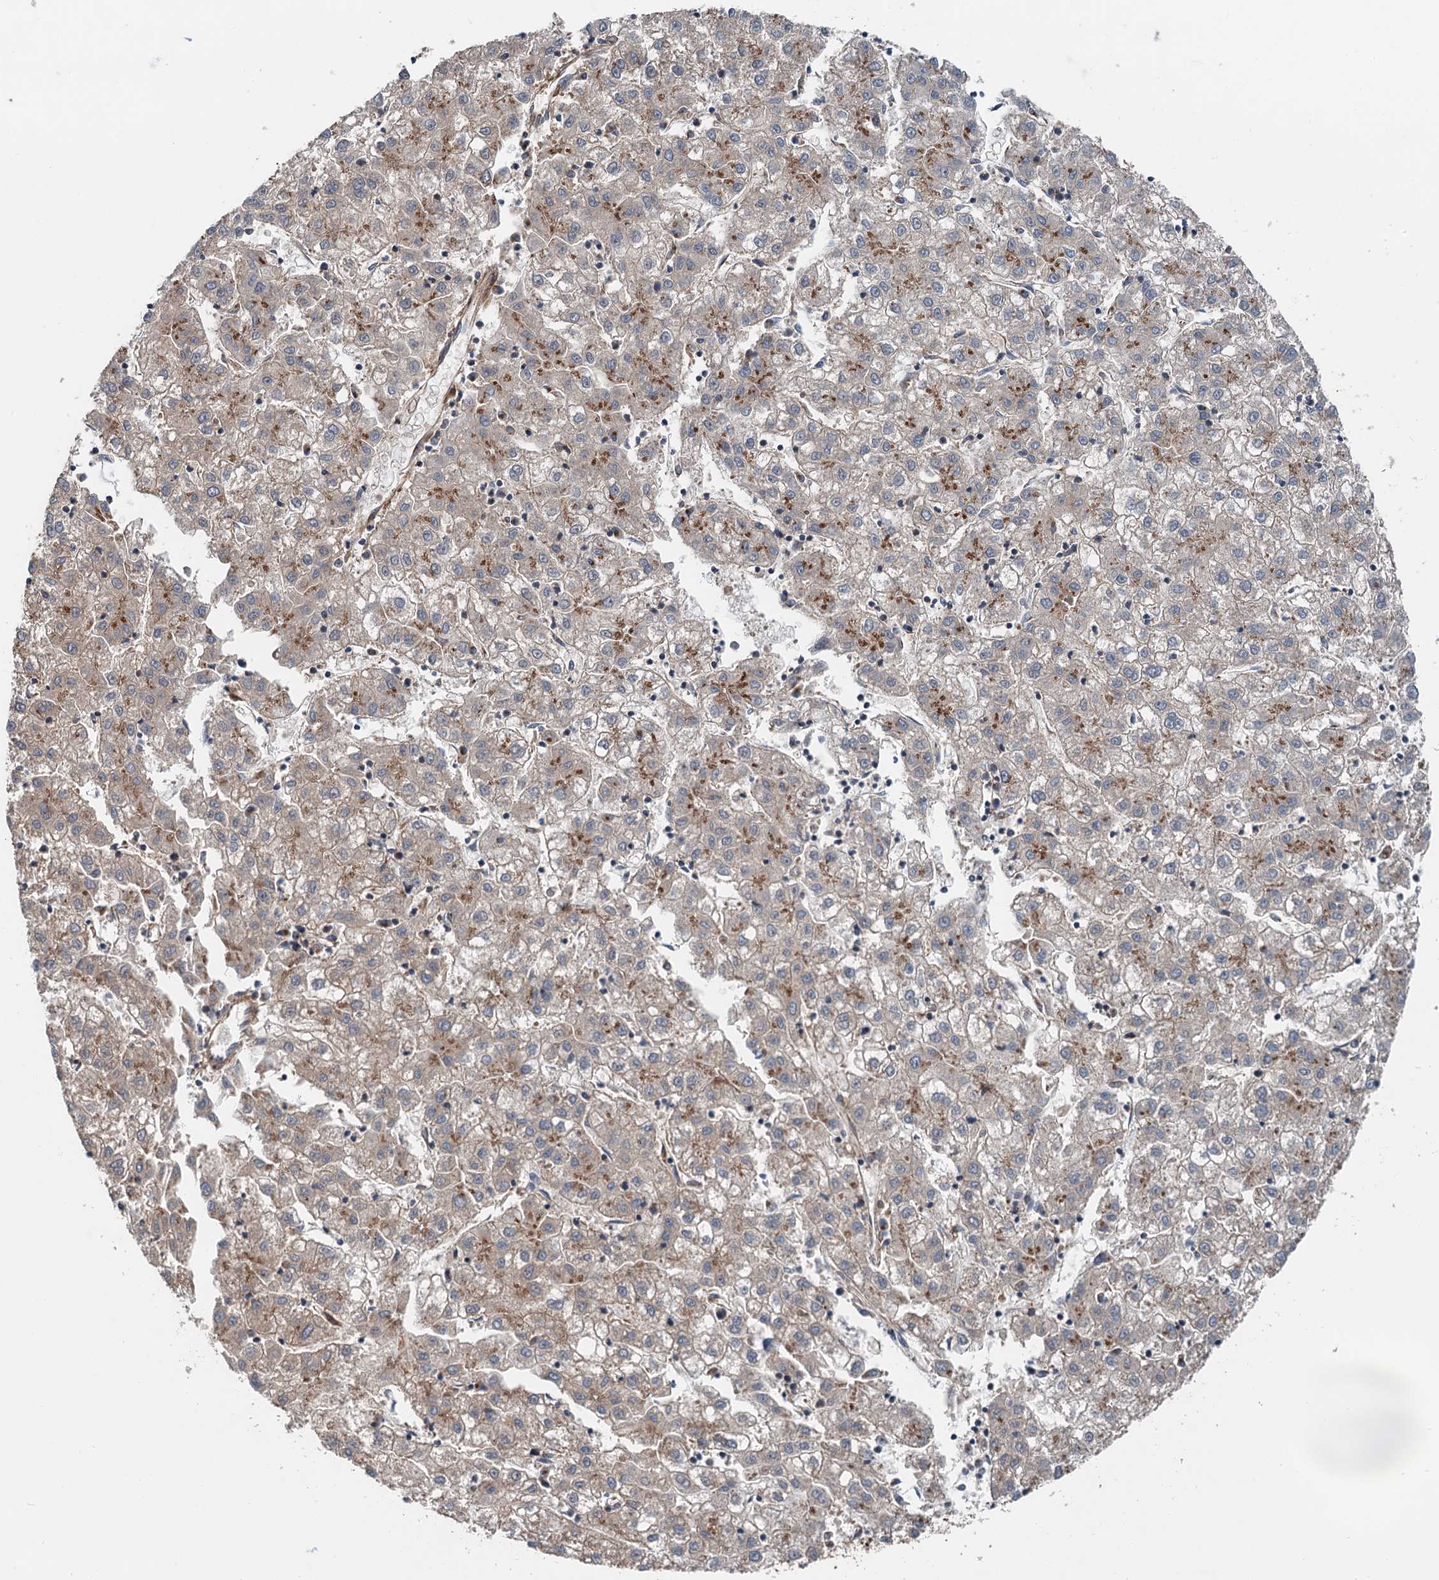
{"staining": {"intensity": "moderate", "quantity": "25%-75%", "location": "cytoplasmic/membranous"}, "tissue": "liver cancer", "cell_type": "Tumor cells", "image_type": "cancer", "snomed": [{"axis": "morphology", "description": "Carcinoma, Hepatocellular, NOS"}, {"axis": "topography", "description": "Liver"}], "caption": "The immunohistochemical stain highlights moderate cytoplasmic/membranous positivity in tumor cells of liver cancer (hepatocellular carcinoma) tissue. The protein of interest is stained brown, and the nuclei are stained in blue (DAB (3,3'-diaminobenzidine) IHC with brightfield microscopy, high magnification).", "gene": "ANKRD26", "patient": {"sex": "male", "age": 72}}